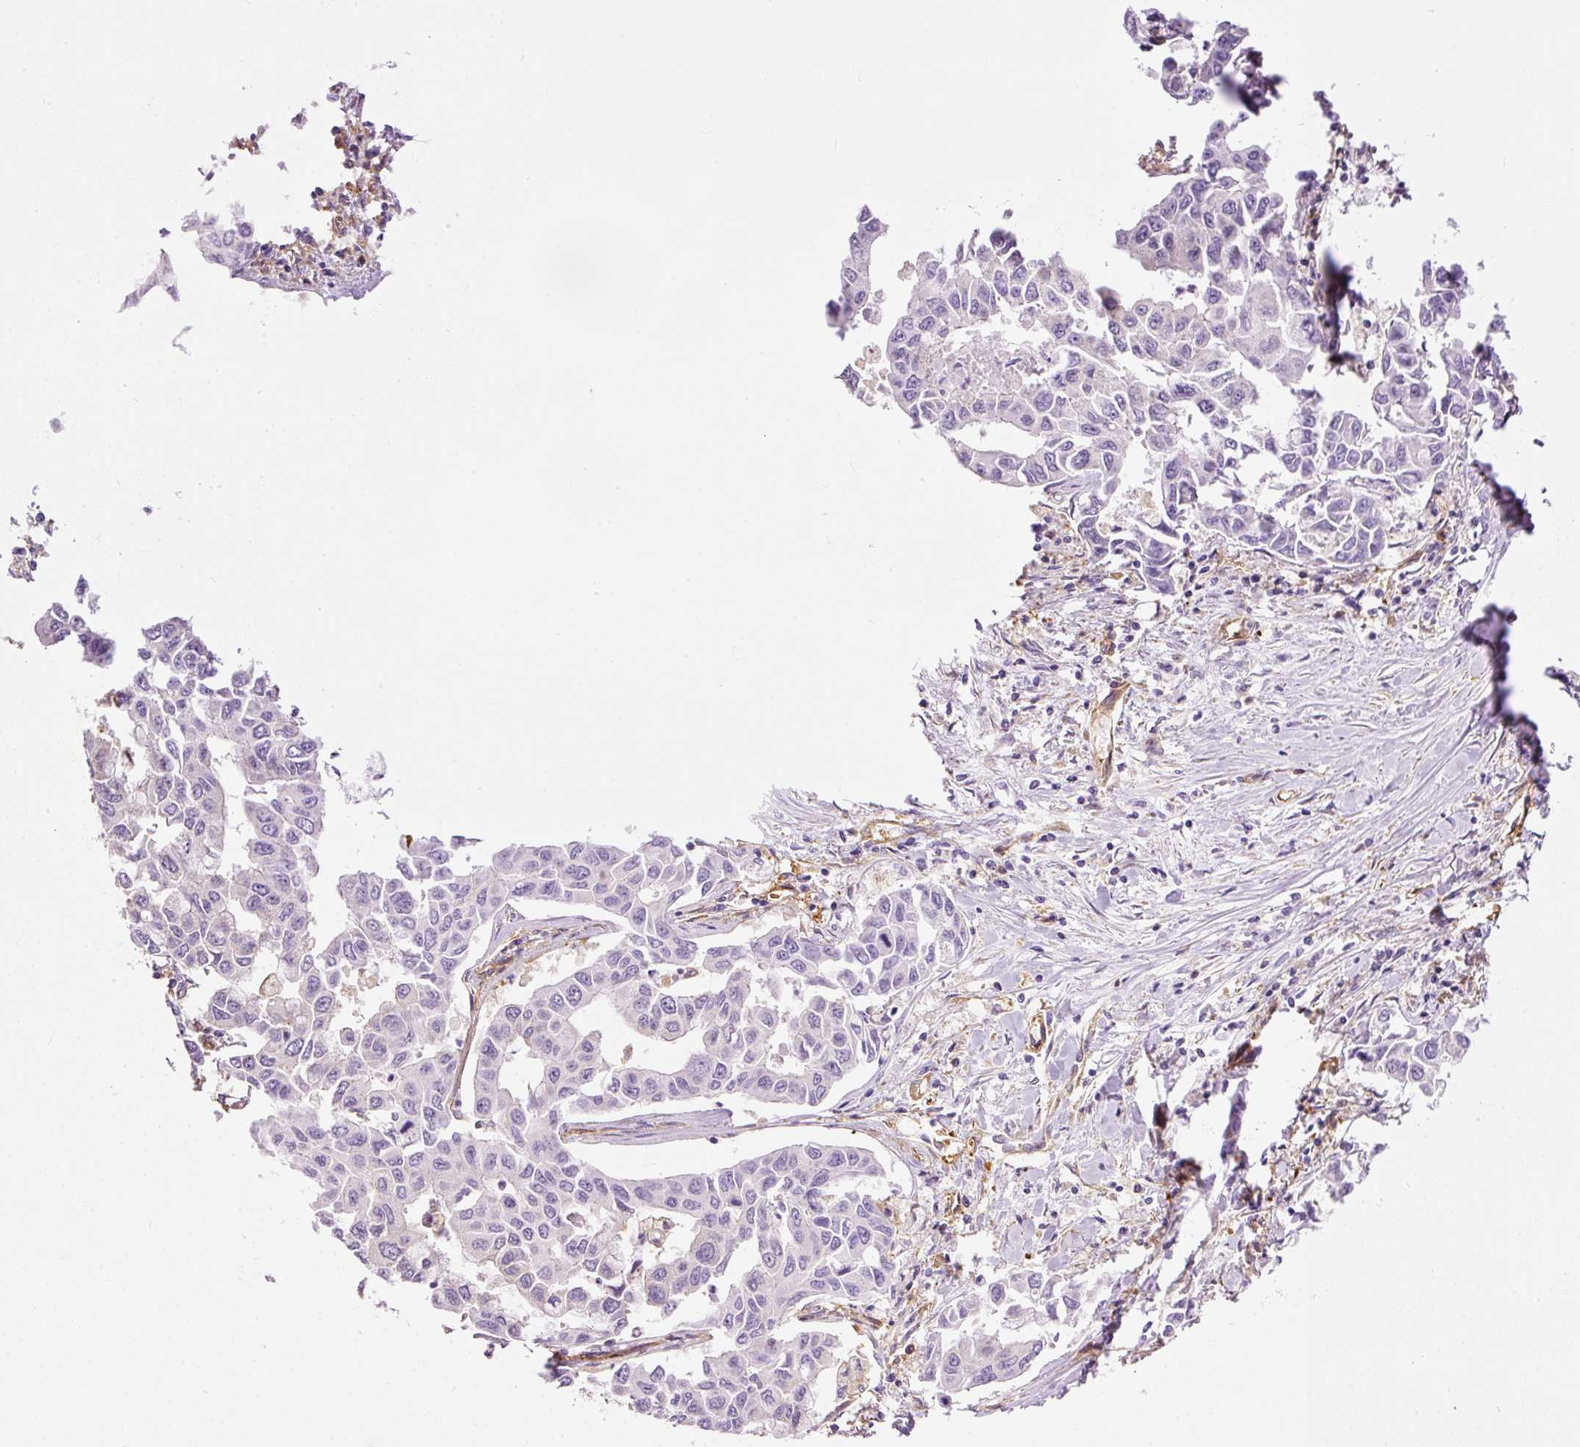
{"staining": {"intensity": "negative", "quantity": "none", "location": "none"}, "tissue": "lung cancer", "cell_type": "Tumor cells", "image_type": "cancer", "snomed": [{"axis": "morphology", "description": "Adenocarcinoma, NOS"}, {"axis": "topography", "description": "Lung"}], "caption": "High power microscopy micrograph of an immunohistochemistry (IHC) photomicrograph of adenocarcinoma (lung), revealing no significant staining in tumor cells.", "gene": "IL10RB", "patient": {"sex": "male", "age": 64}}